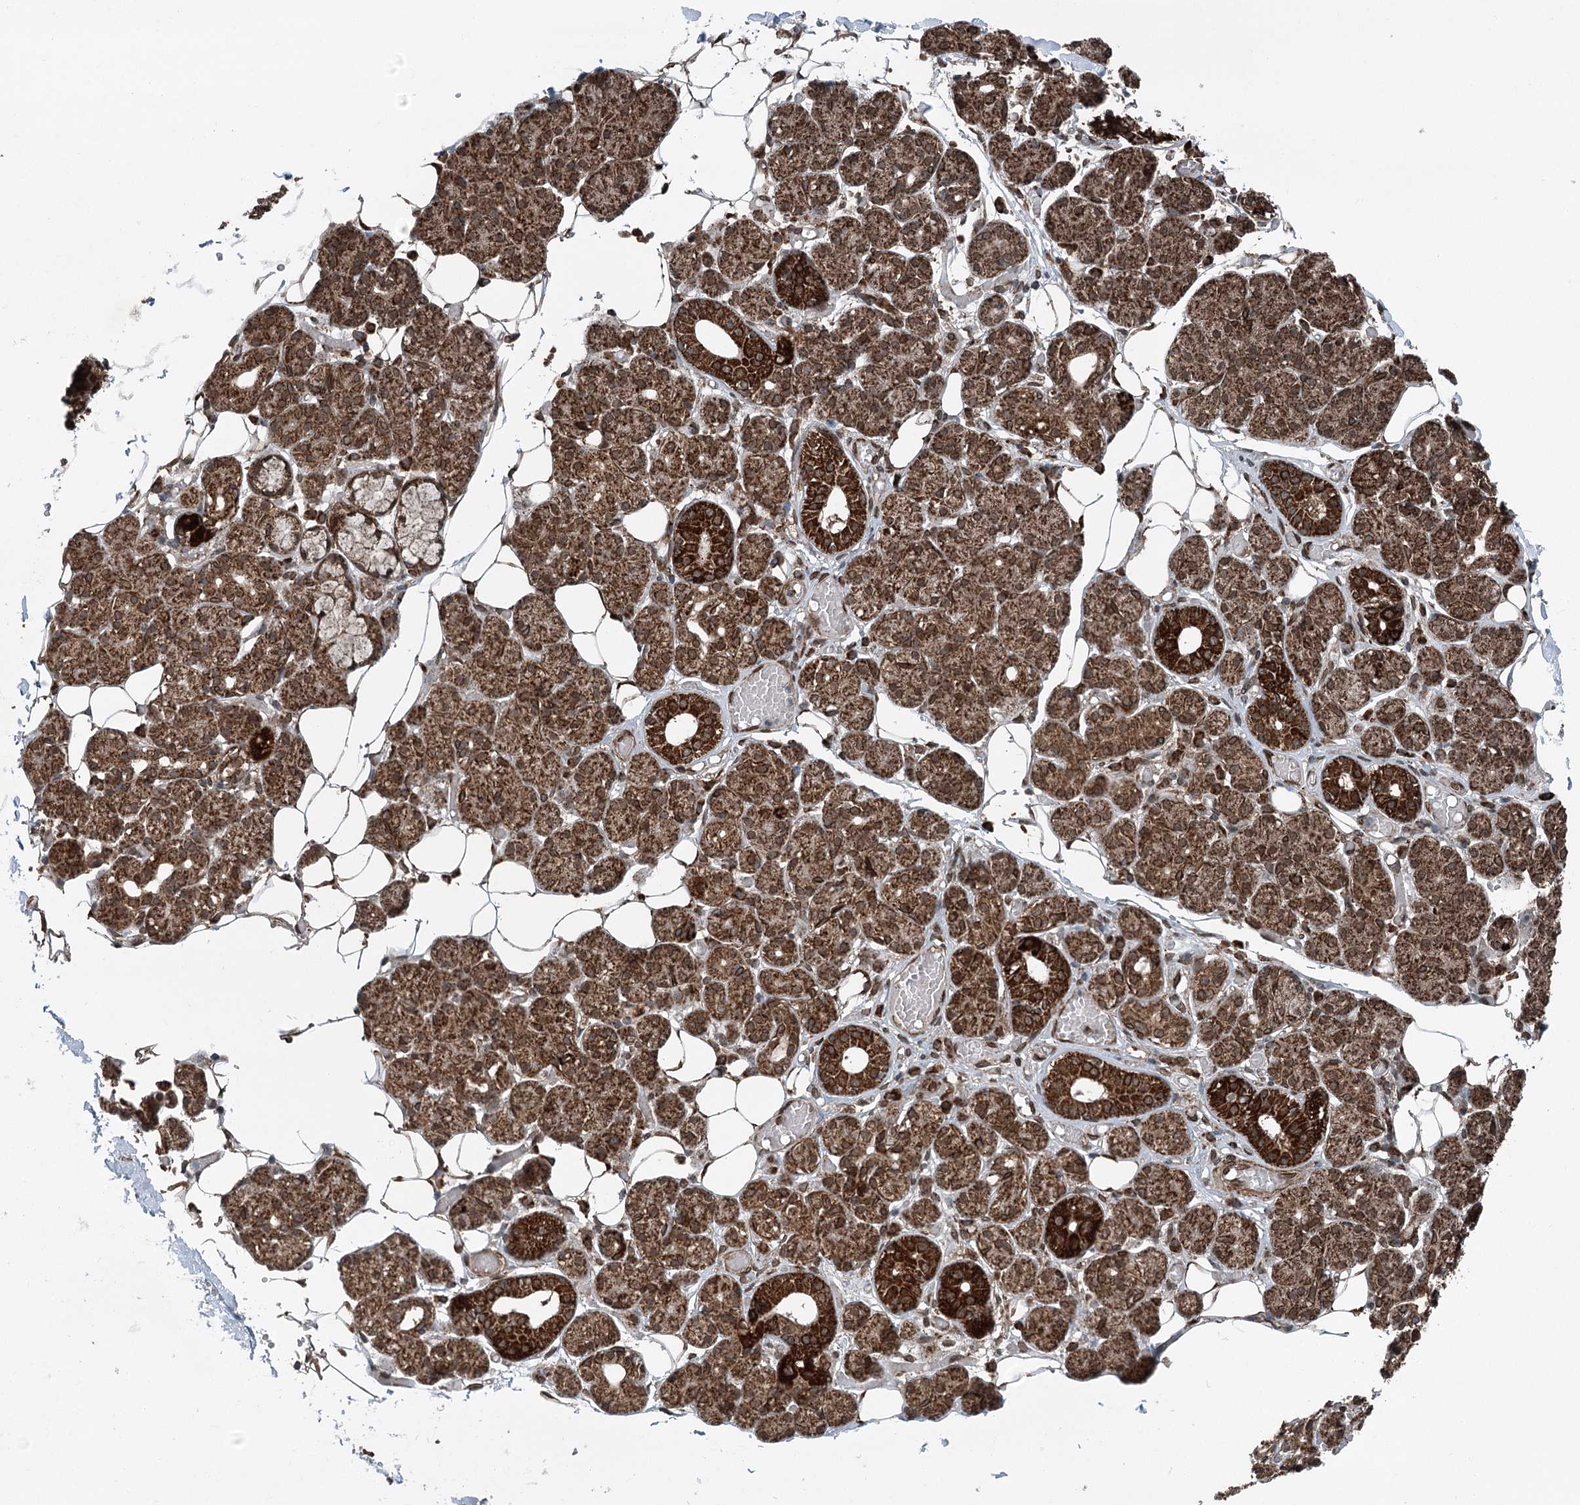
{"staining": {"intensity": "strong", "quantity": ">75%", "location": "cytoplasmic/membranous"}, "tissue": "salivary gland", "cell_type": "Glandular cells", "image_type": "normal", "snomed": [{"axis": "morphology", "description": "Normal tissue, NOS"}, {"axis": "topography", "description": "Salivary gland"}], "caption": "Immunohistochemistry (IHC) (DAB) staining of normal salivary gland reveals strong cytoplasmic/membranous protein expression in approximately >75% of glandular cells.", "gene": "BCKDHA", "patient": {"sex": "male", "age": 63}}